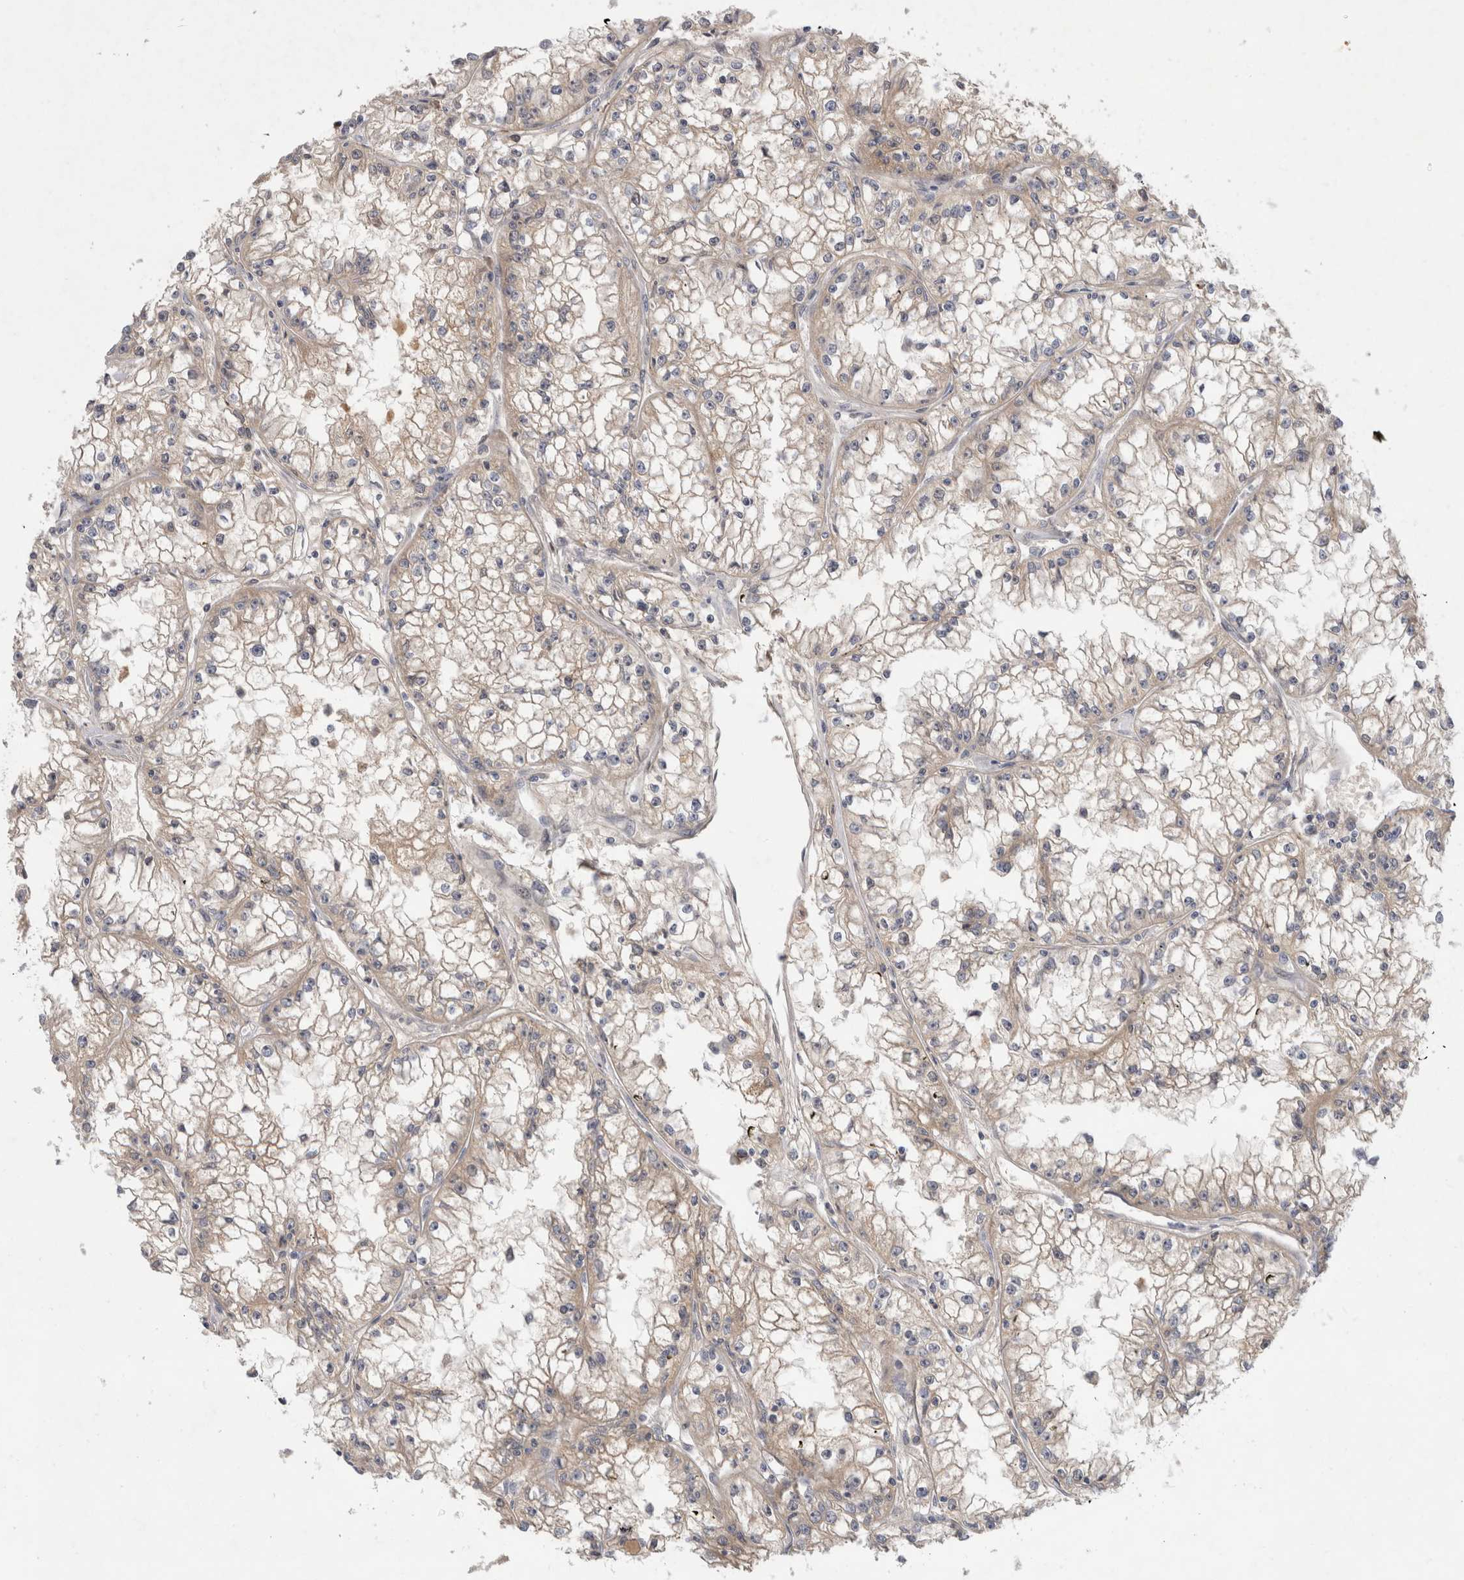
{"staining": {"intensity": "weak", "quantity": "25%-75%", "location": "cytoplasmic/membranous"}, "tissue": "renal cancer", "cell_type": "Tumor cells", "image_type": "cancer", "snomed": [{"axis": "morphology", "description": "Adenocarcinoma, NOS"}, {"axis": "topography", "description": "Kidney"}], "caption": "Immunohistochemical staining of adenocarcinoma (renal) reveals low levels of weak cytoplasmic/membranous protein staining in approximately 25%-75% of tumor cells. (brown staining indicates protein expression, while blue staining denotes nuclei).", "gene": "PLEKHM1", "patient": {"sex": "male", "age": 56}}